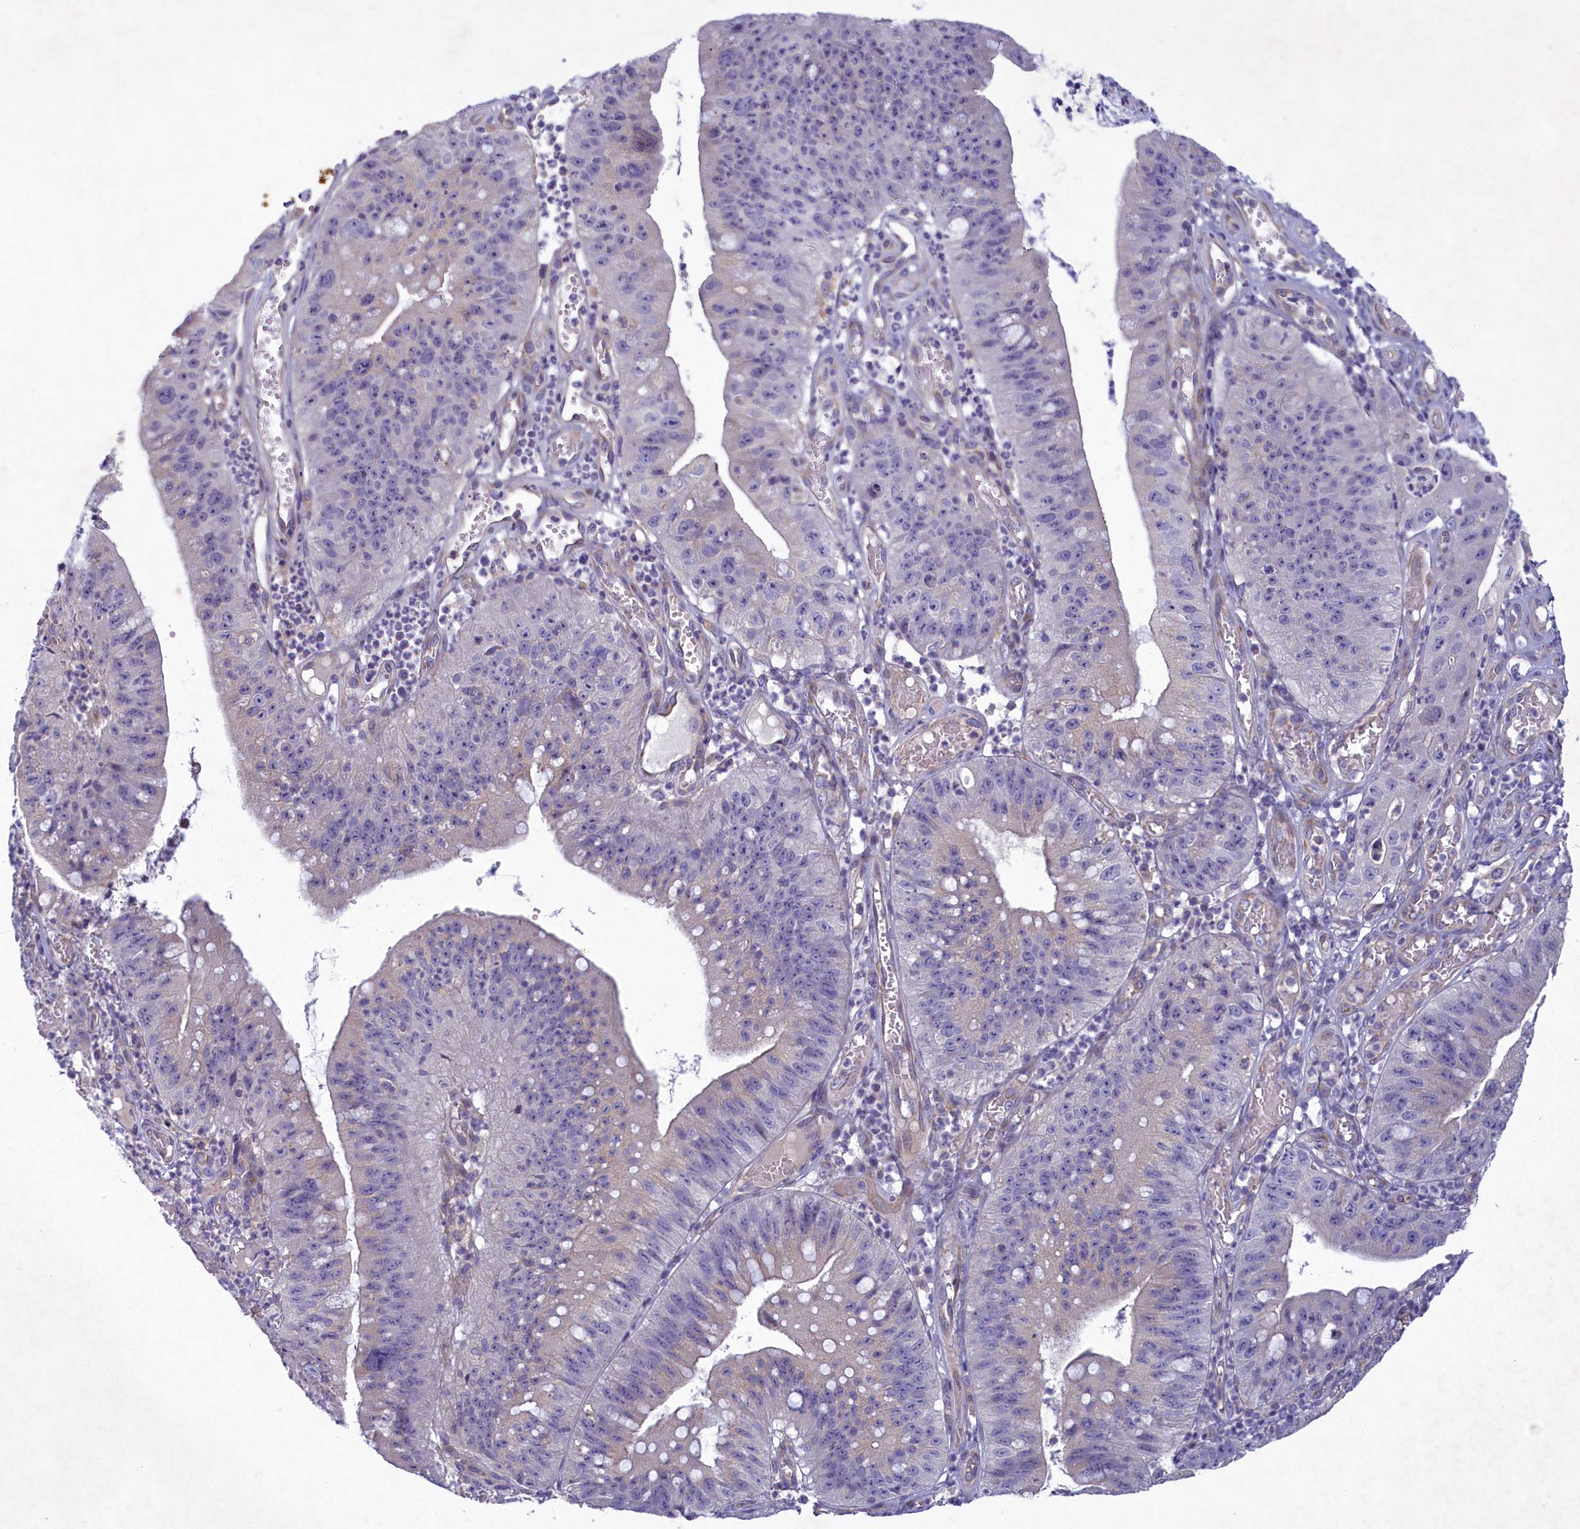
{"staining": {"intensity": "negative", "quantity": "none", "location": "none"}, "tissue": "stomach cancer", "cell_type": "Tumor cells", "image_type": "cancer", "snomed": [{"axis": "morphology", "description": "Adenocarcinoma, NOS"}, {"axis": "topography", "description": "Stomach"}], "caption": "Stomach adenocarcinoma was stained to show a protein in brown. There is no significant staining in tumor cells.", "gene": "PLEKHG6", "patient": {"sex": "male", "age": 59}}